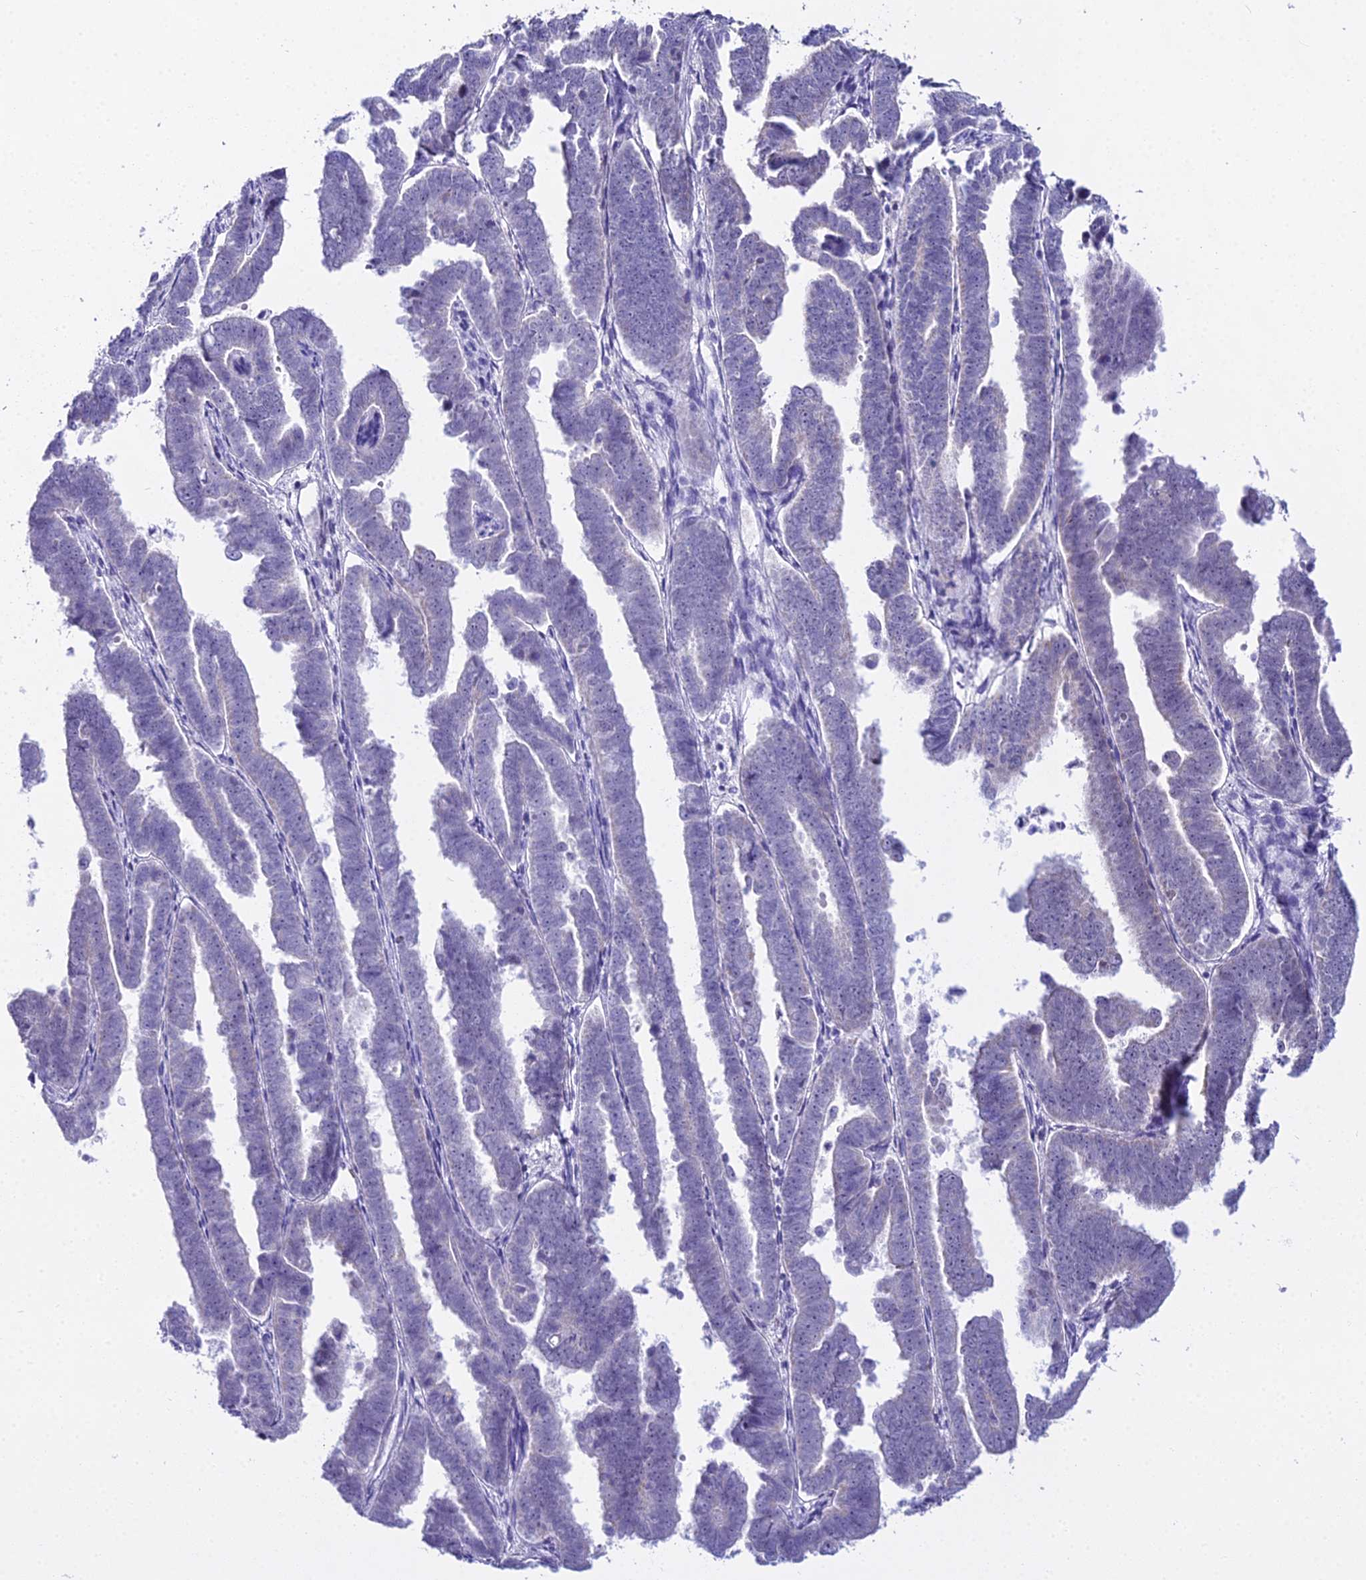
{"staining": {"intensity": "negative", "quantity": "none", "location": "none"}, "tissue": "endometrial cancer", "cell_type": "Tumor cells", "image_type": "cancer", "snomed": [{"axis": "morphology", "description": "Adenocarcinoma, NOS"}, {"axis": "topography", "description": "Endometrium"}], "caption": "This is an IHC histopathology image of endometrial cancer. There is no positivity in tumor cells.", "gene": "CGB2", "patient": {"sex": "female", "age": 75}}